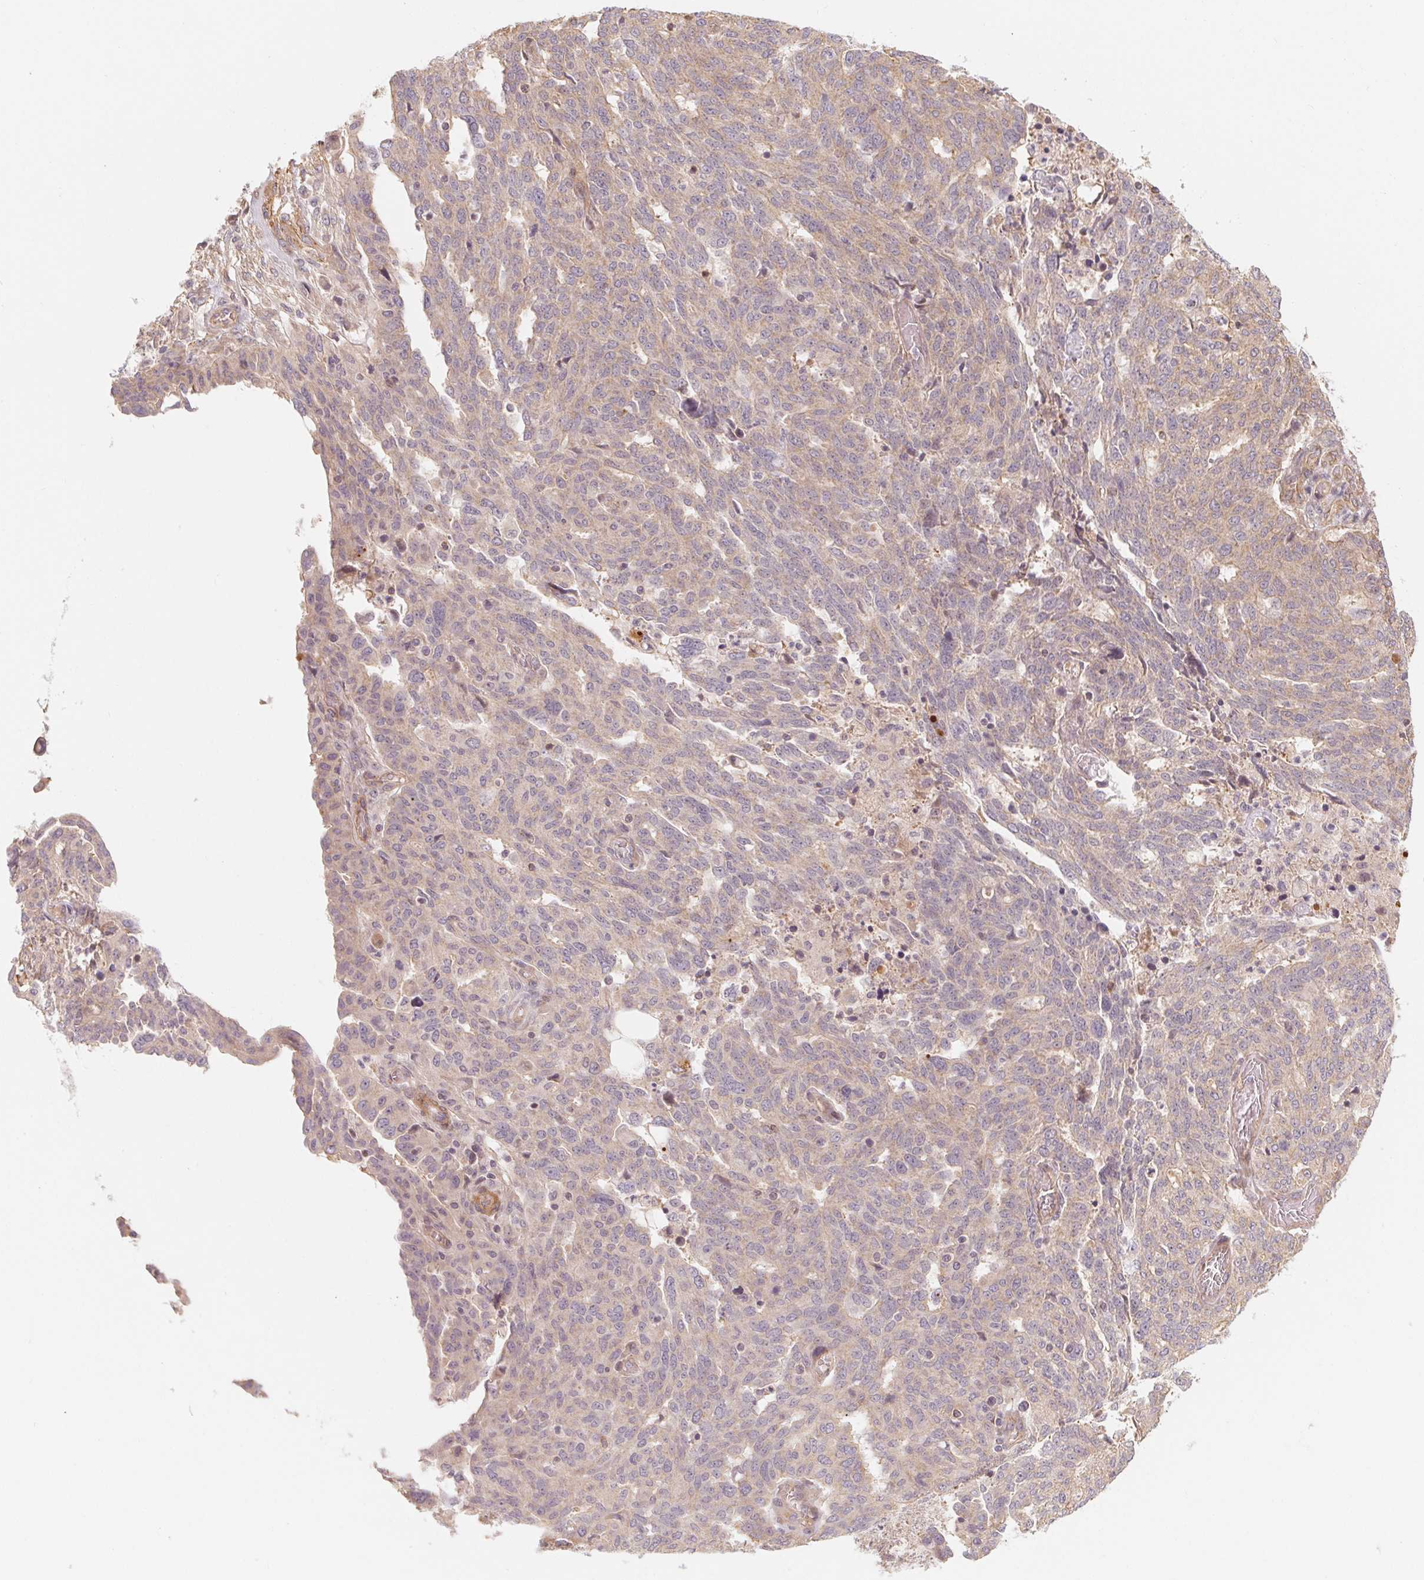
{"staining": {"intensity": "weak", "quantity": "25%-75%", "location": "cytoplasmic/membranous"}, "tissue": "ovarian cancer", "cell_type": "Tumor cells", "image_type": "cancer", "snomed": [{"axis": "morphology", "description": "Cystadenocarcinoma, serous, NOS"}, {"axis": "topography", "description": "Ovary"}], "caption": "A low amount of weak cytoplasmic/membranous staining is appreciated in about 25%-75% of tumor cells in ovarian cancer (serous cystadenocarcinoma) tissue.", "gene": "CCDC112", "patient": {"sex": "female", "age": 67}}